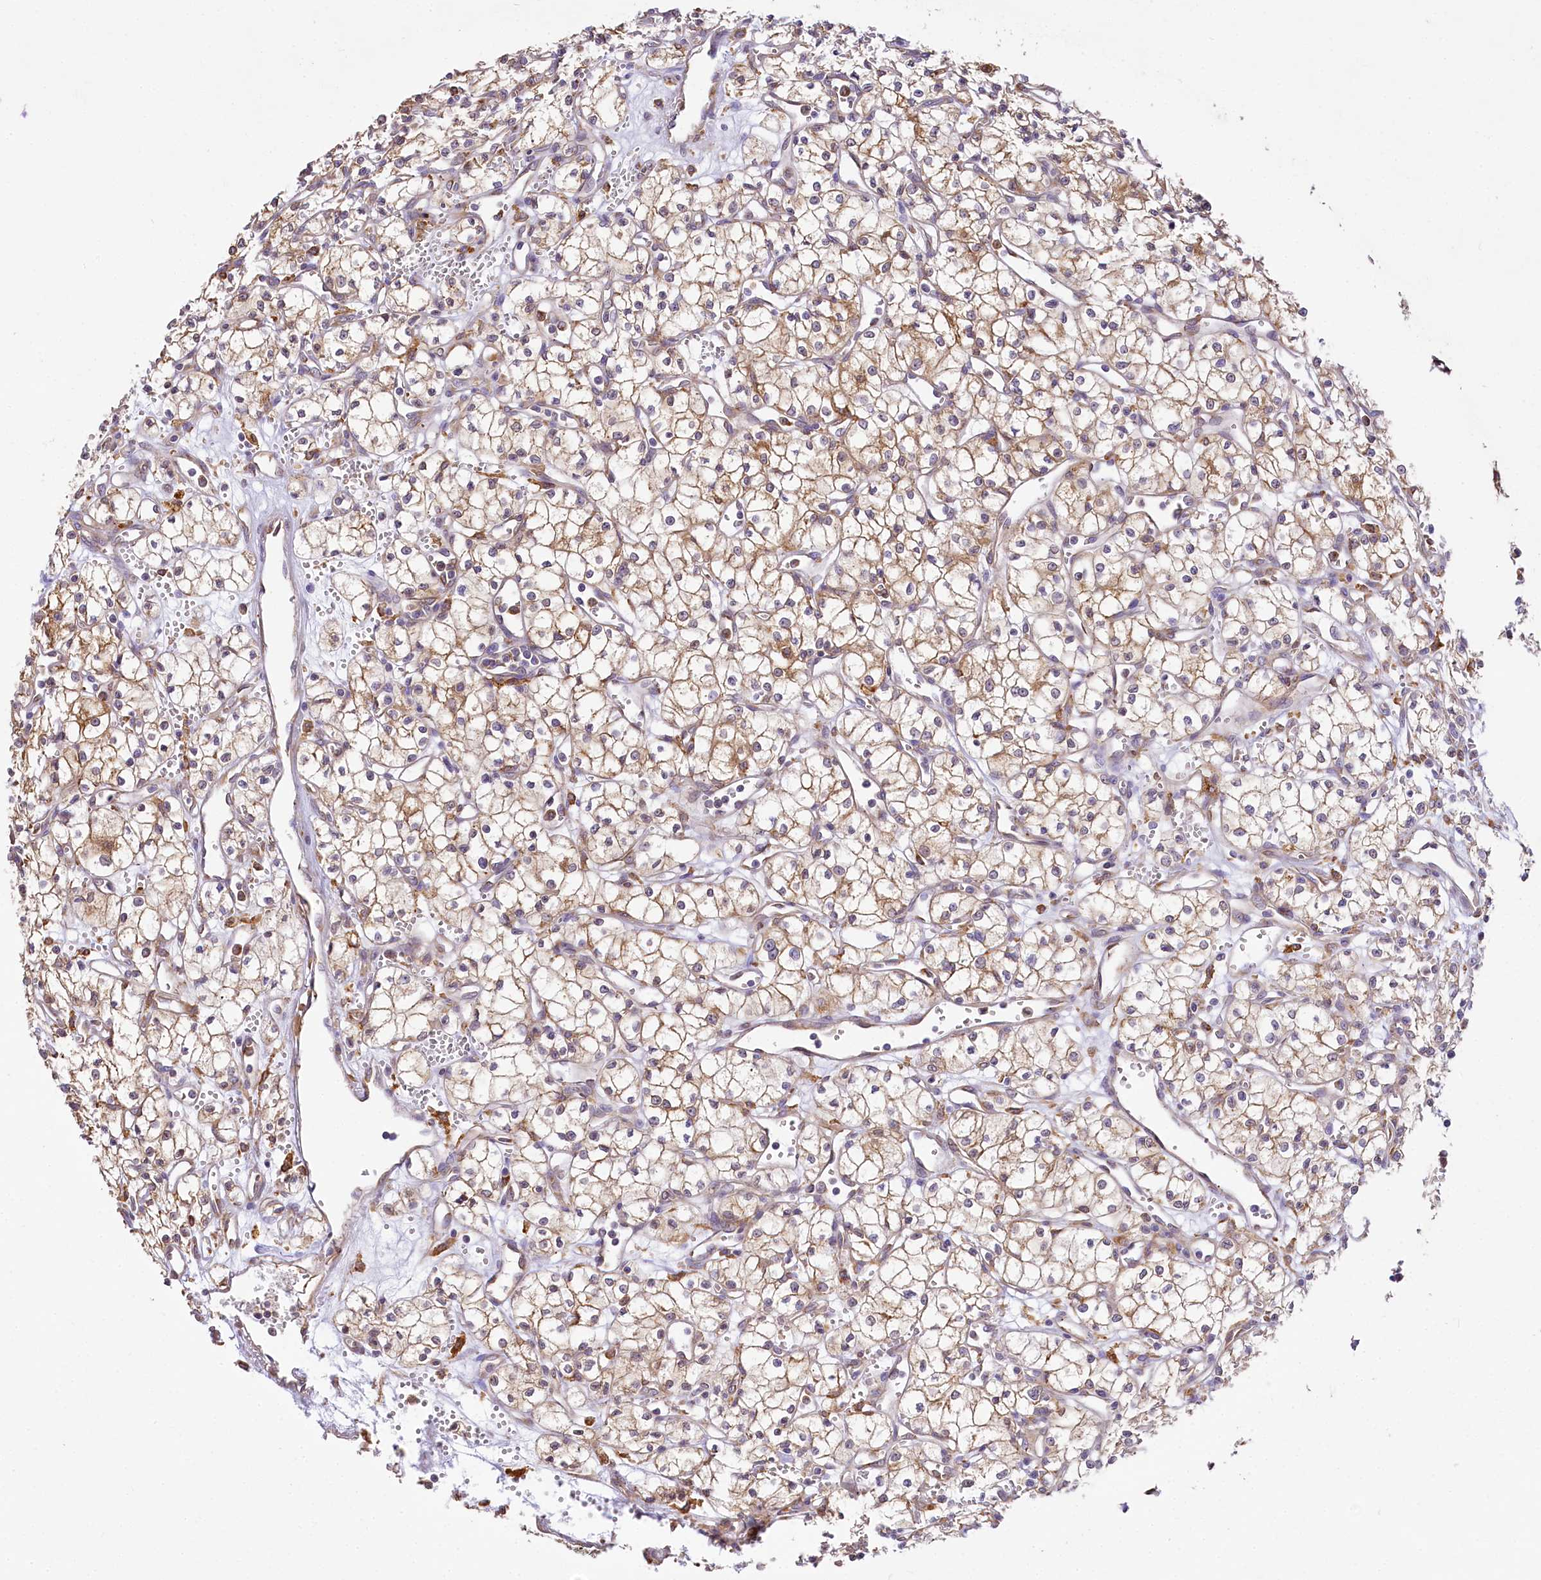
{"staining": {"intensity": "moderate", "quantity": ">75%", "location": "cytoplasmic/membranous"}, "tissue": "renal cancer", "cell_type": "Tumor cells", "image_type": "cancer", "snomed": [{"axis": "morphology", "description": "Adenocarcinoma, NOS"}, {"axis": "topography", "description": "Kidney"}], "caption": "Immunohistochemistry photomicrograph of neoplastic tissue: human renal adenocarcinoma stained using immunohistochemistry (IHC) demonstrates medium levels of moderate protein expression localized specifically in the cytoplasmic/membranous of tumor cells, appearing as a cytoplasmic/membranous brown color.", "gene": "PPIP5K2", "patient": {"sex": "male", "age": 59}}